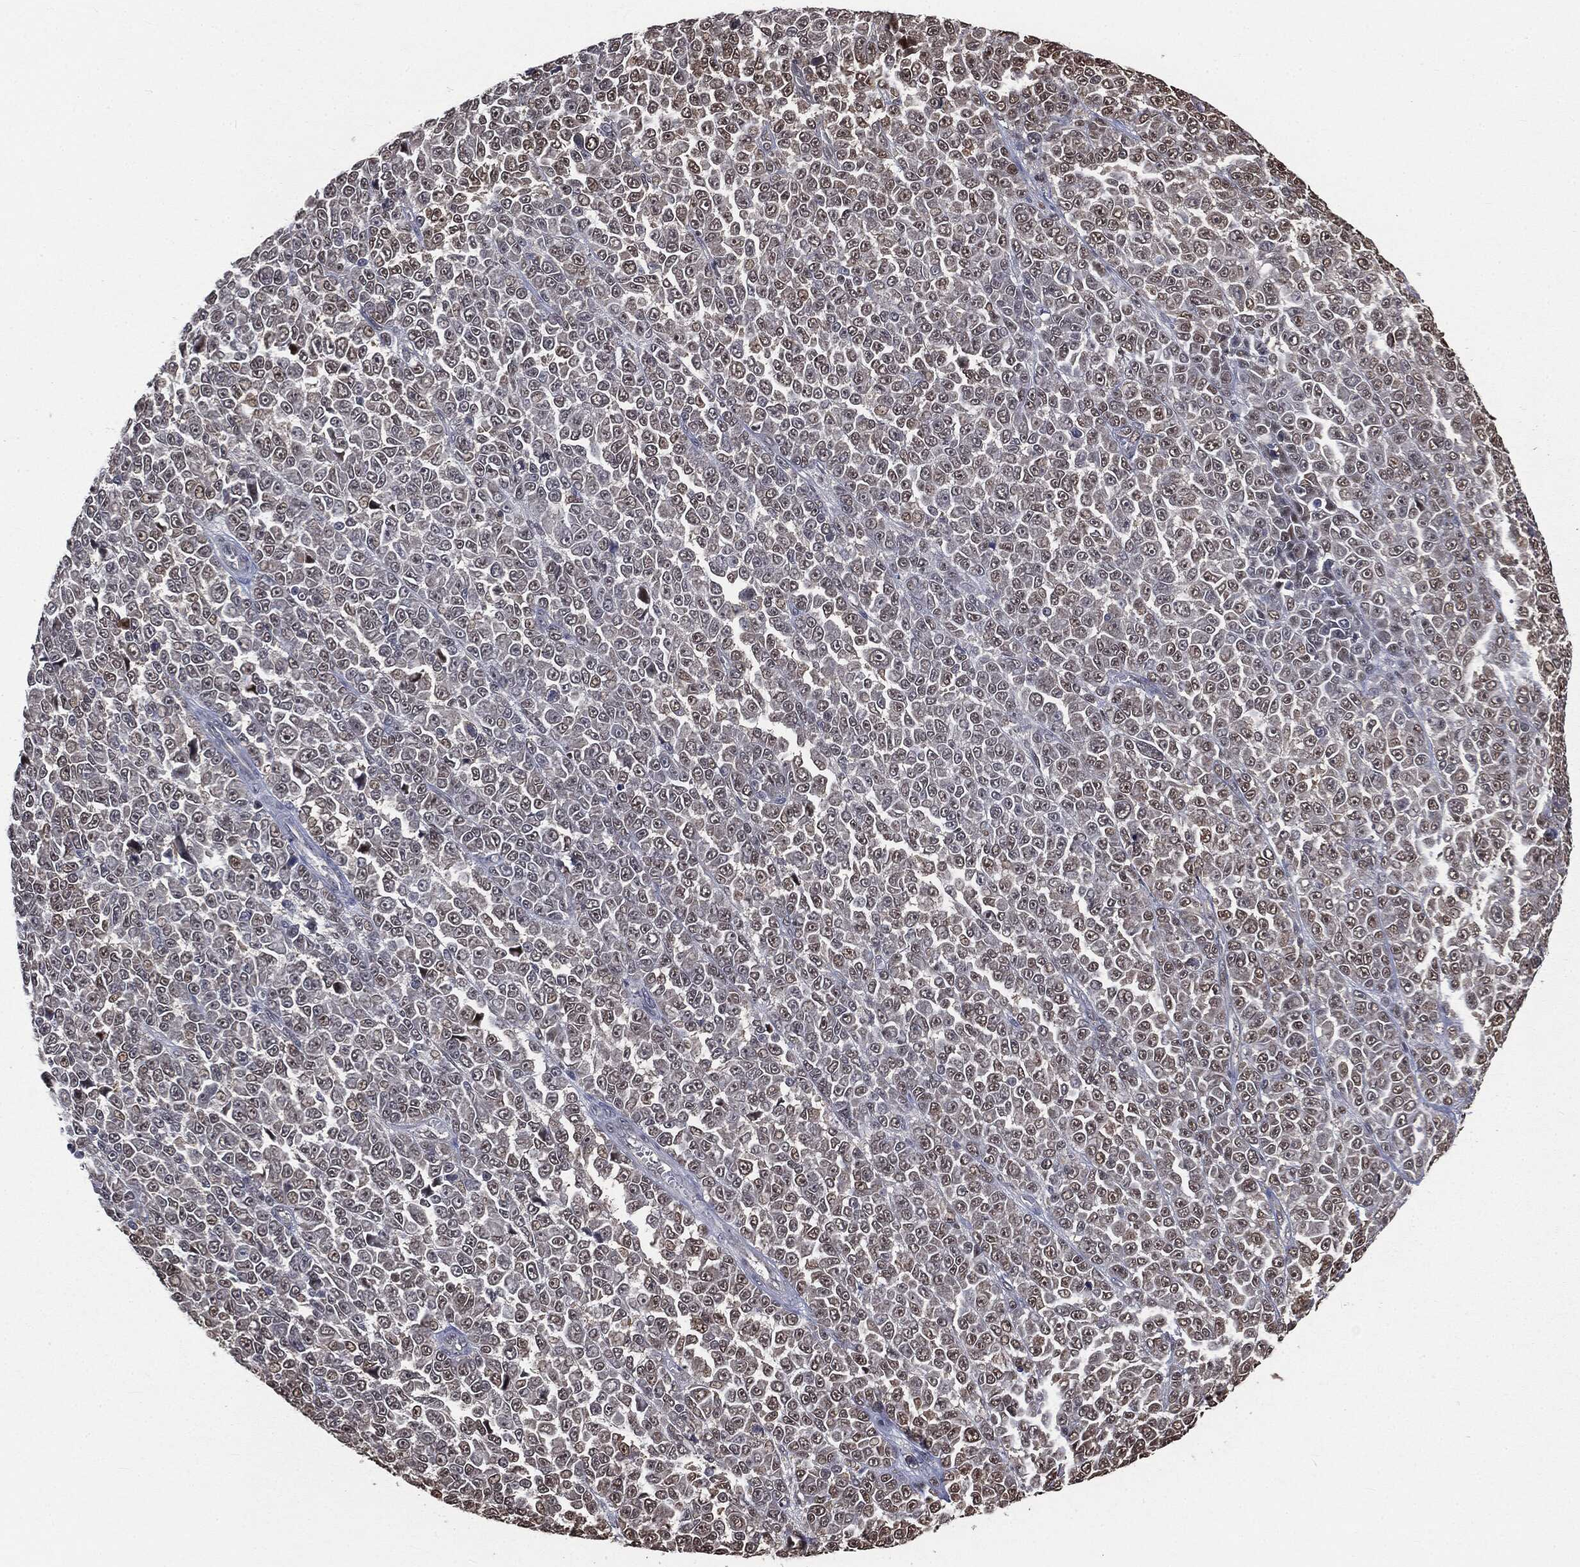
{"staining": {"intensity": "weak", "quantity": "25%-75%", "location": "nuclear"}, "tissue": "melanoma", "cell_type": "Tumor cells", "image_type": "cancer", "snomed": [{"axis": "morphology", "description": "Malignant melanoma, NOS"}, {"axis": "topography", "description": "Skin"}], "caption": "Immunohistochemistry (IHC) (DAB (3,3'-diaminobenzidine)) staining of malignant melanoma shows weak nuclear protein staining in approximately 25%-75% of tumor cells.", "gene": "SHLD2", "patient": {"sex": "female", "age": 95}}